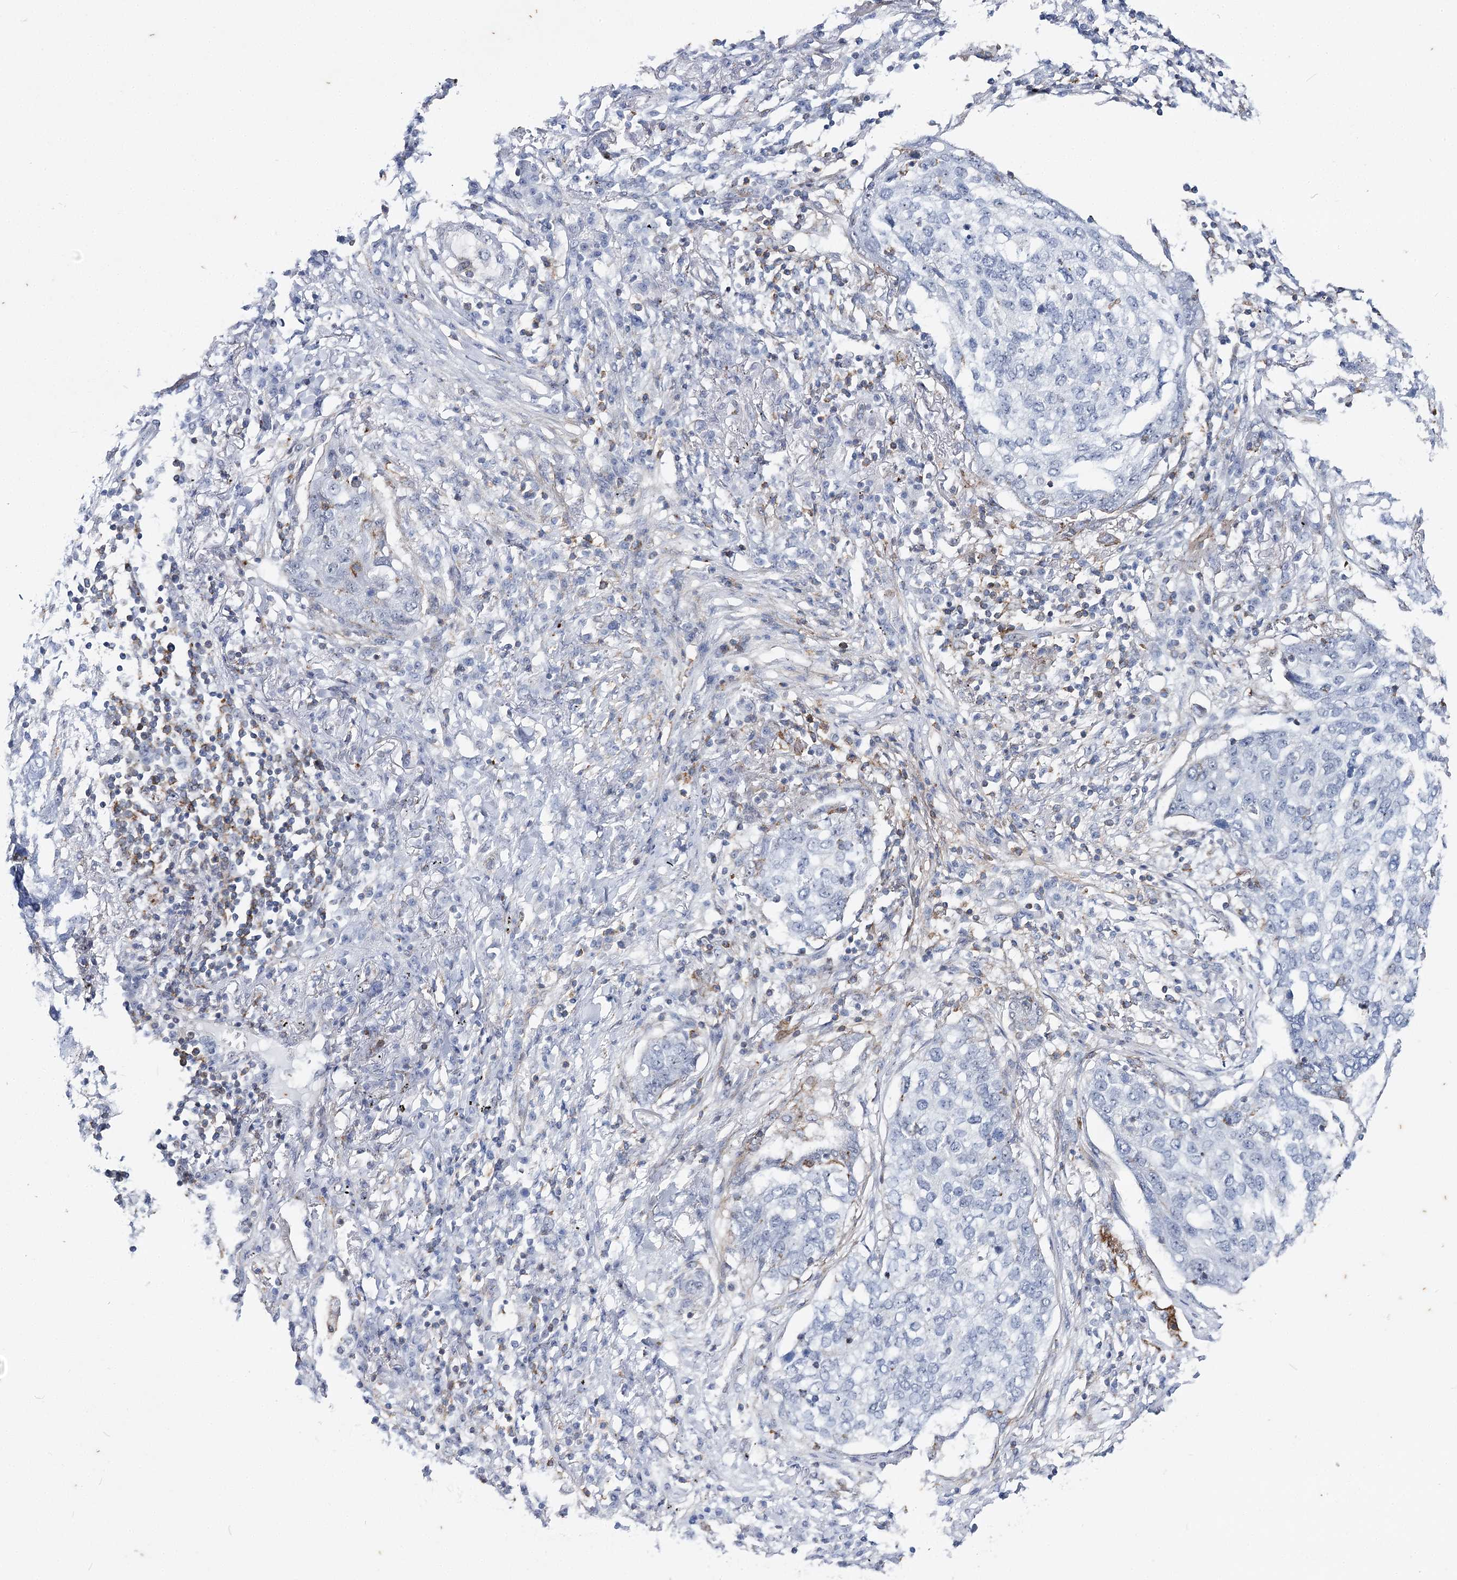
{"staining": {"intensity": "negative", "quantity": "none", "location": "none"}, "tissue": "lung cancer", "cell_type": "Tumor cells", "image_type": "cancer", "snomed": [{"axis": "morphology", "description": "Squamous cell carcinoma, NOS"}, {"axis": "topography", "description": "Lung"}], "caption": "The micrograph demonstrates no significant staining in tumor cells of squamous cell carcinoma (lung). (Stains: DAB immunohistochemistry (IHC) with hematoxylin counter stain, Microscopy: brightfield microscopy at high magnification).", "gene": "AGXT2", "patient": {"sex": "female", "age": 63}}